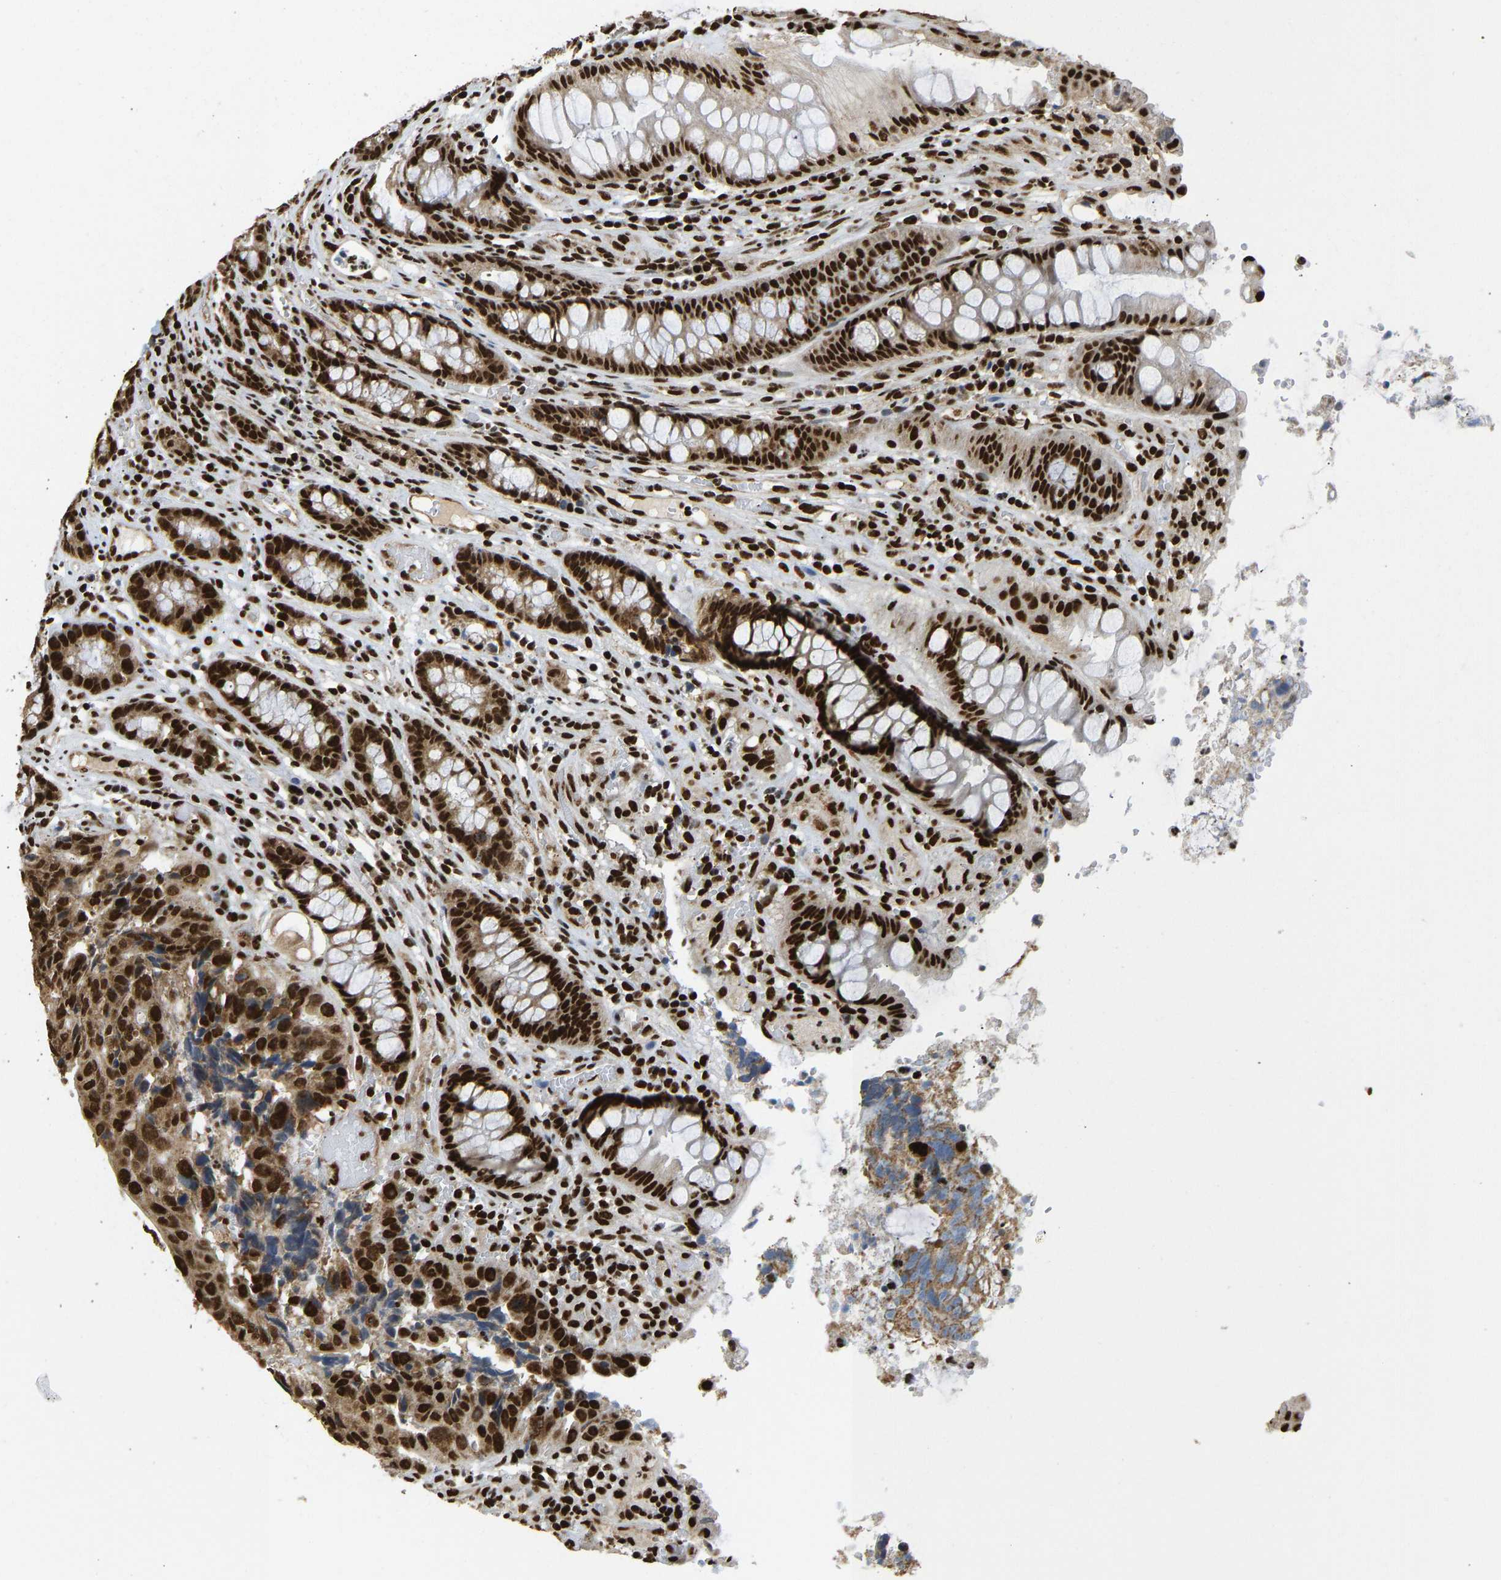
{"staining": {"intensity": "strong", "quantity": ">75%", "location": "cytoplasmic/membranous,nuclear"}, "tissue": "colorectal cancer", "cell_type": "Tumor cells", "image_type": "cancer", "snomed": [{"axis": "morphology", "description": "Adenocarcinoma, NOS"}, {"axis": "topography", "description": "Colon"}], "caption": "Adenocarcinoma (colorectal) was stained to show a protein in brown. There is high levels of strong cytoplasmic/membranous and nuclear expression in approximately >75% of tumor cells.", "gene": "ZSCAN20", "patient": {"sex": "female", "age": 57}}